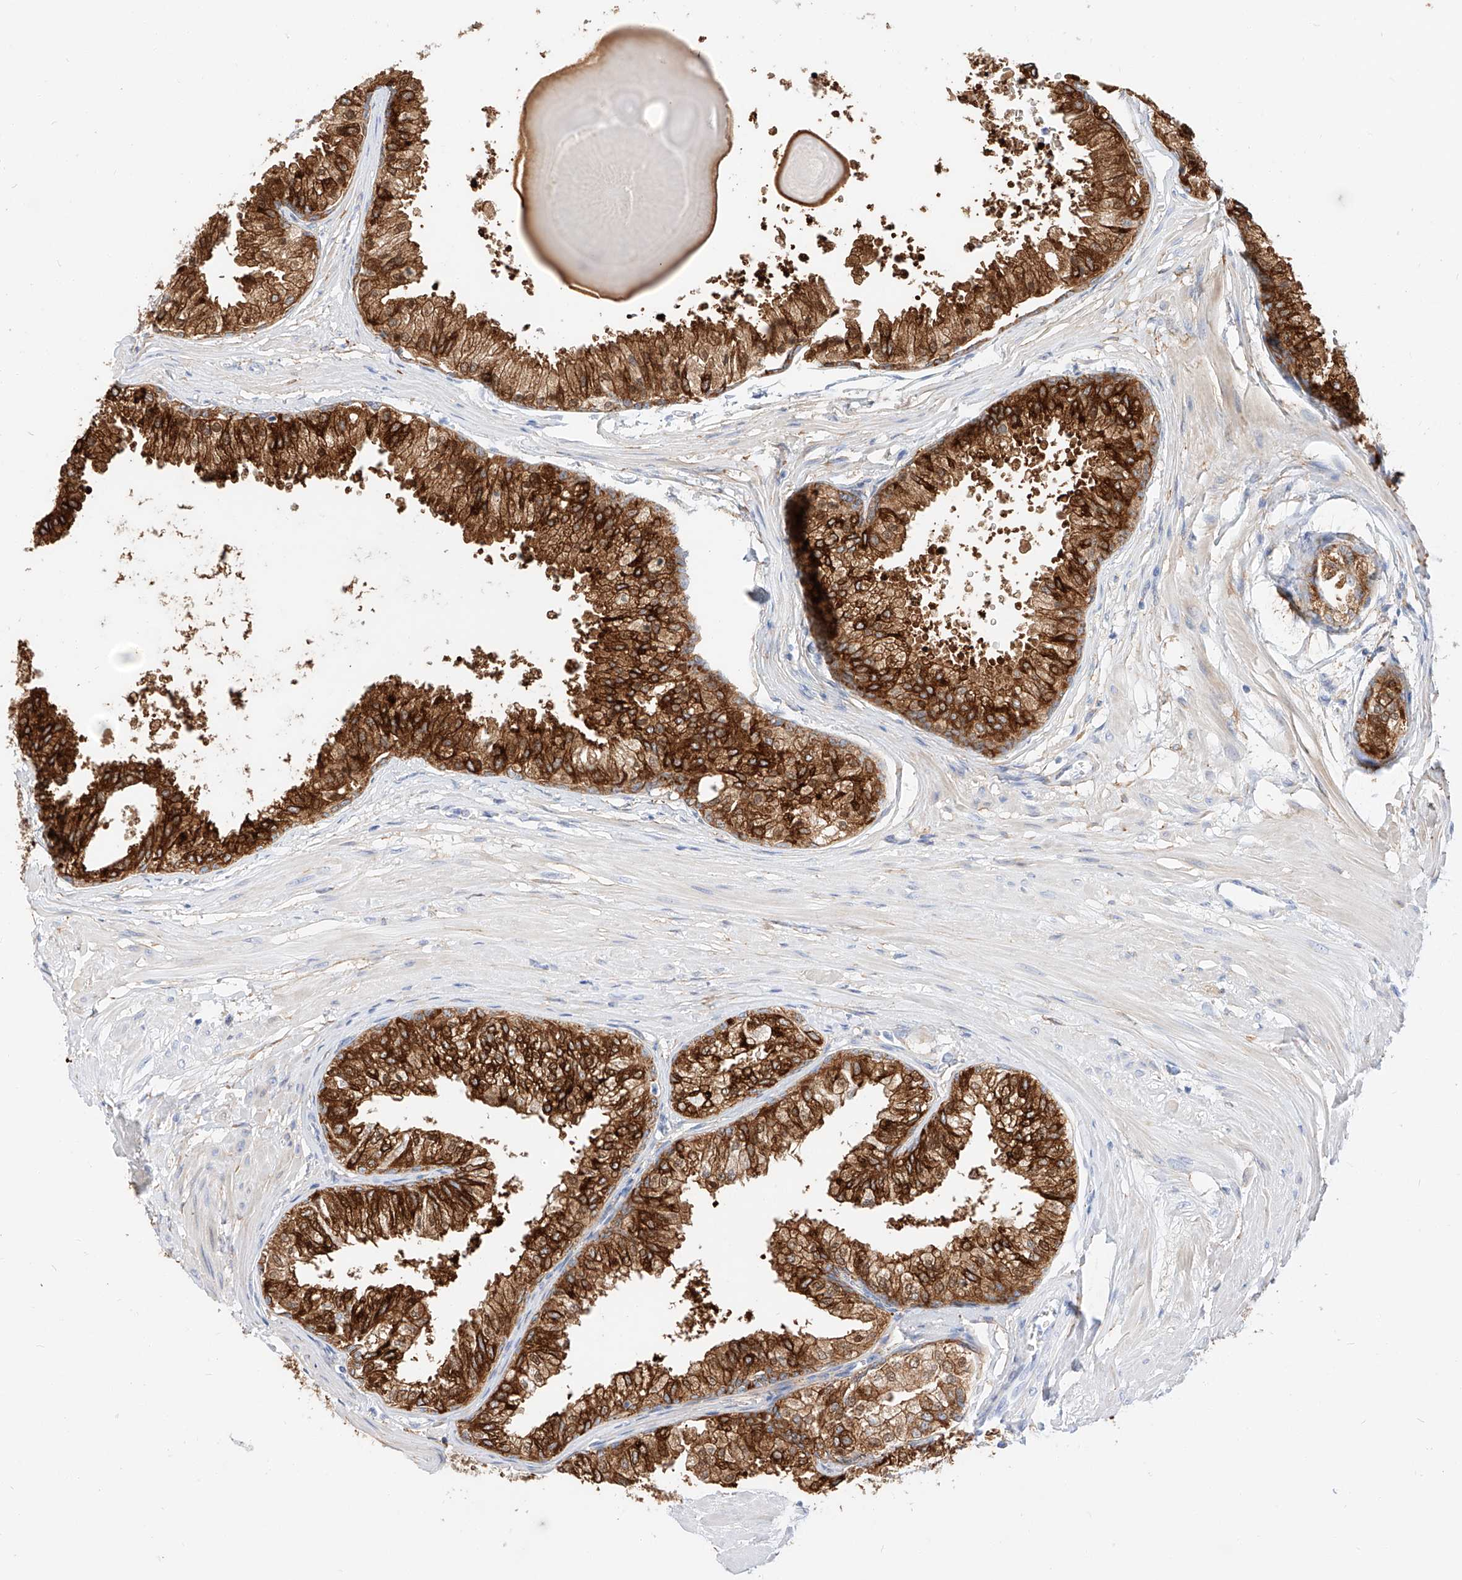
{"staining": {"intensity": "strong", "quantity": ">75%", "location": "cytoplasmic/membranous"}, "tissue": "prostate", "cell_type": "Glandular cells", "image_type": "normal", "snomed": [{"axis": "morphology", "description": "Normal tissue, NOS"}, {"axis": "topography", "description": "Prostate"}], "caption": "IHC (DAB) staining of normal human prostate demonstrates strong cytoplasmic/membranous protein expression in about >75% of glandular cells.", "gene": "MAP7", "patient": {"sex": "male", "age": 48}}